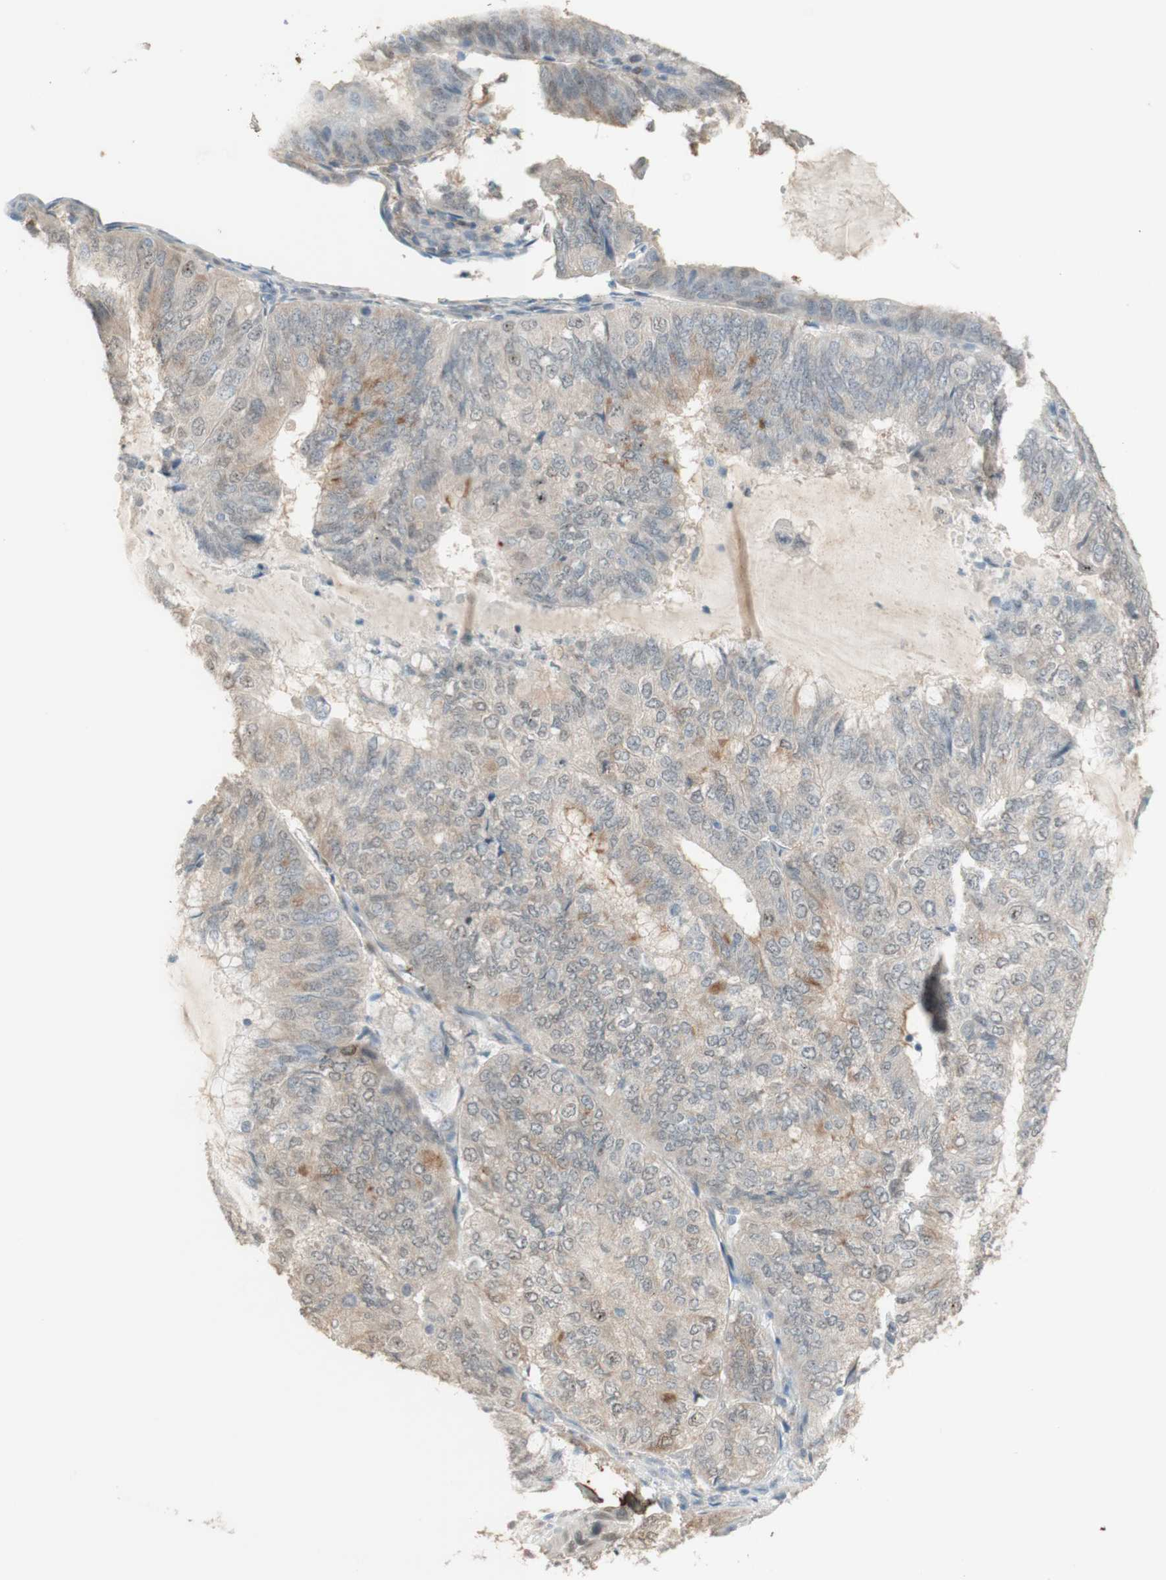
{"staining": {"intensity": "negative", "quantity": "none", "location": "none"}, "tissue": "endometrial cancer", "cell_type": "Tumor cells", "image_type": "cancer", "snomed": [{"axis": "morphology", "description": "Adenocarcinoma, NOS"}, {"axis": "topography", "description": "Endometrium"}], "caption": "Immunohistochemistry (IHC) image of neoplastic tissue: human endometrial adenocarcinoma stained with DAB shows no significant protein staining in tumor cells.", "gene": "MUC3A", "patient": {"sex": "female", "age": 81}}